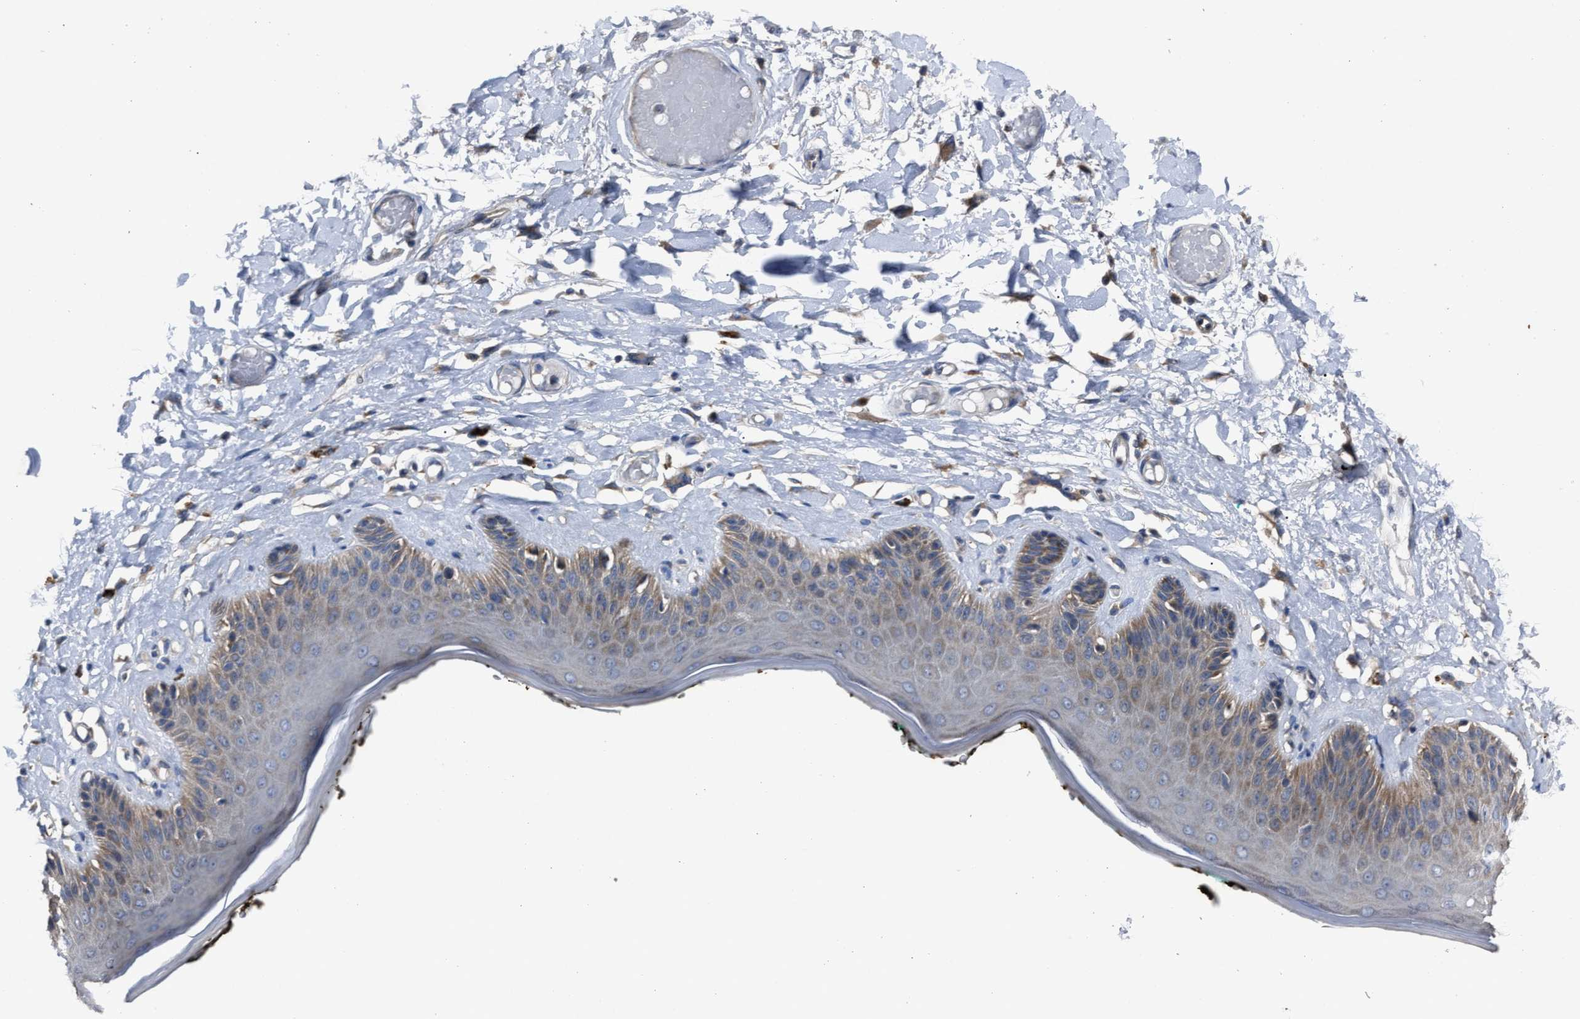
{"staining": {"intensity": "moderate", "quantity": "25%-75%", "location": "cytoplasmic/membranous"}, "tissue": "skin", "cell_type": "Epidermal cells", "image_type": "normal", "snomed": [{"axis": "morphology", "description": "Normal tissue, NOS"}, {"axis": "topography", "description": "Vulva"}], "caption": "The micrograph demonstrates immunohistochemical staining of normal skin. There is moderate cytoplasmic/membranous expression is present in approximately 25%-75% of epidermal cells.", "gene": "UPF1", "patient": {"sex": "female", "age": 73}}